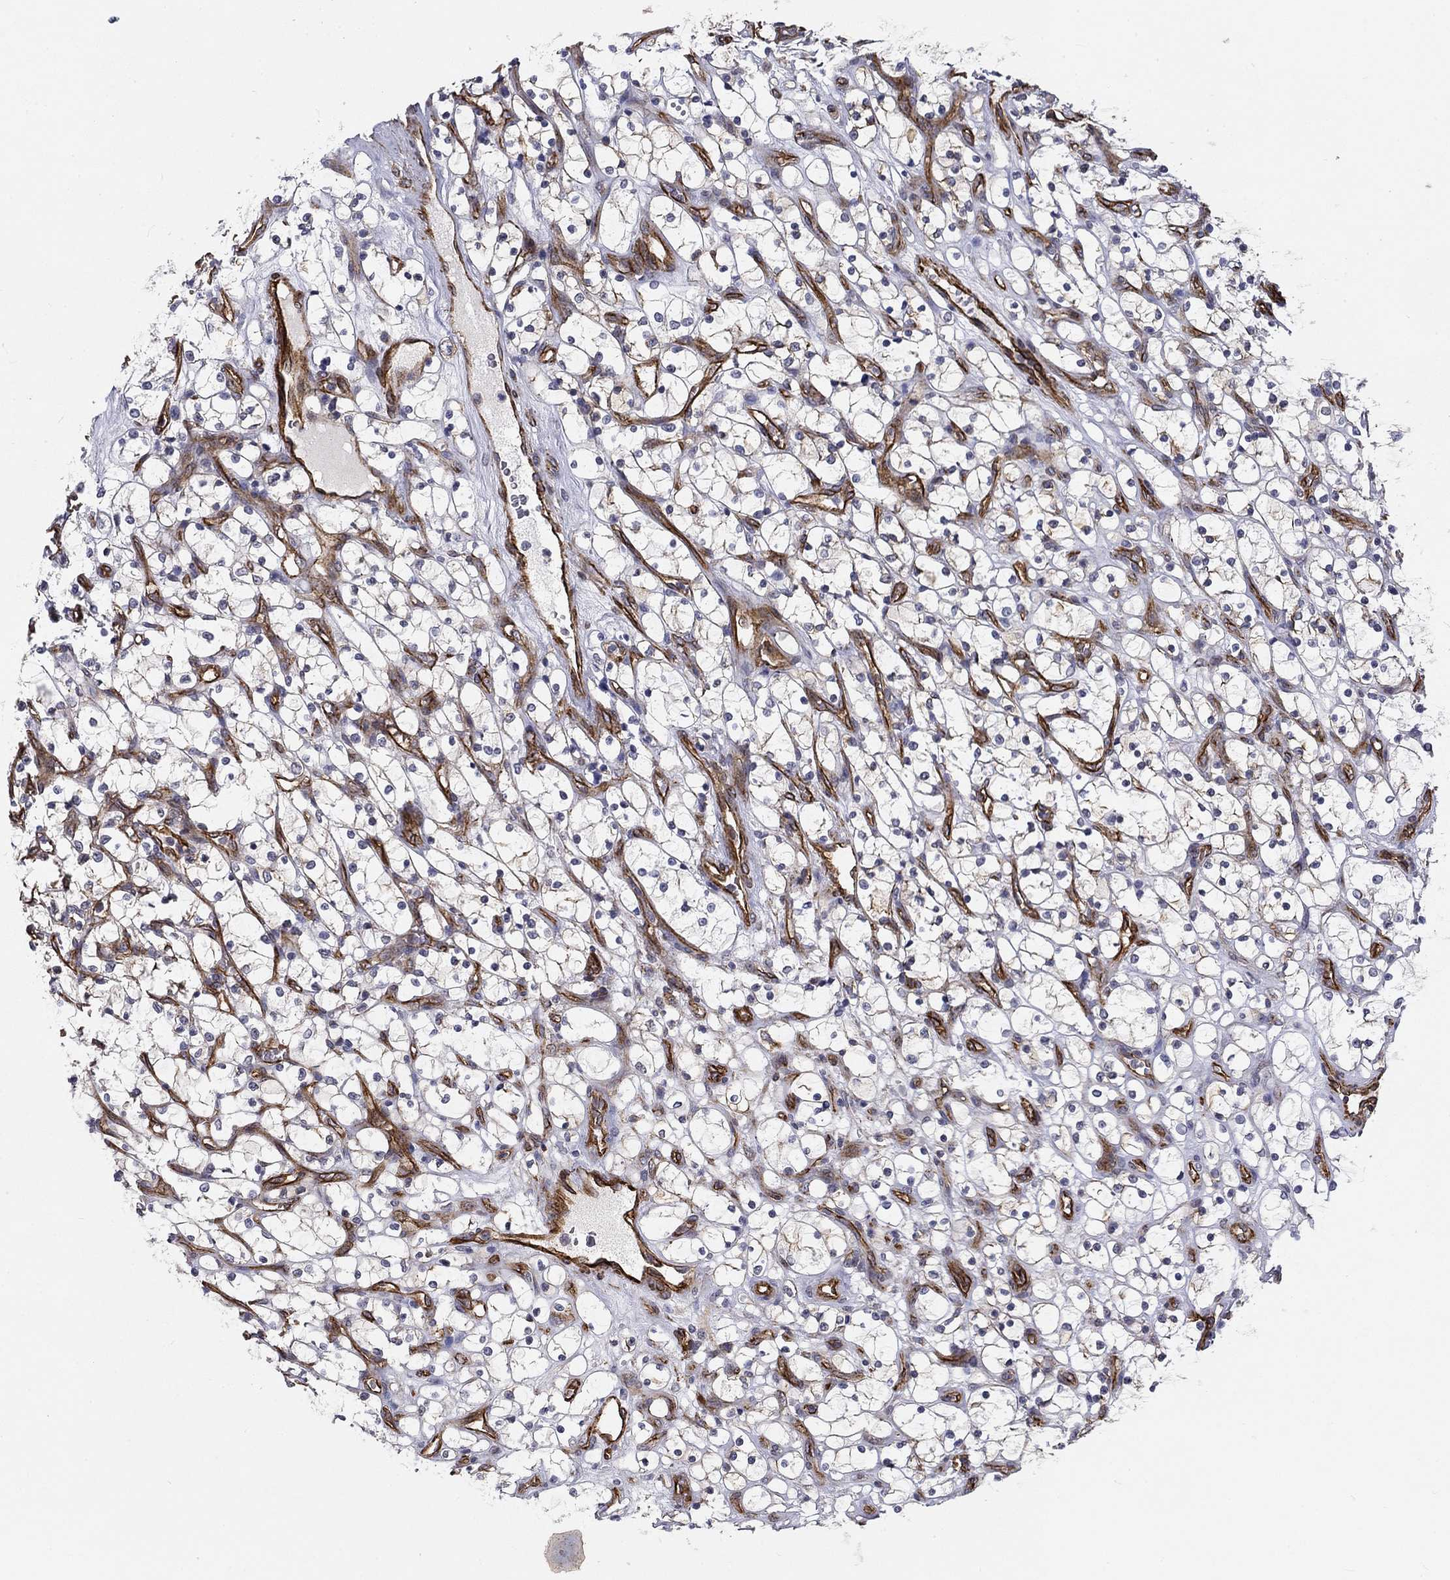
{"staining": {"intensity": "moderate", "quantity": "<25%", "location": "cytoplasmic/membranous"}, "tissue": "renal cancer", "cell_type": "Tumor cells", "image_type": "cancer", "snomed": [{"axis": "morphology", "description": "Adenocarcinoma, NOS"}, {"axis": "topography", "description": "Kidney"}], "caption": "A micrograph of adenocarcinoma (renal) stained for a protein reveals moderate cytoplasmic/membranous brown staining in tumor cells. Using DAB (3,3'-diaminobenzidine) (brown) and hematoxylin (blue) stains, captured at high magnification using brightfield microscopy.", "gene": "SYNC", "patient": {"sex": "female", "age": 69}}